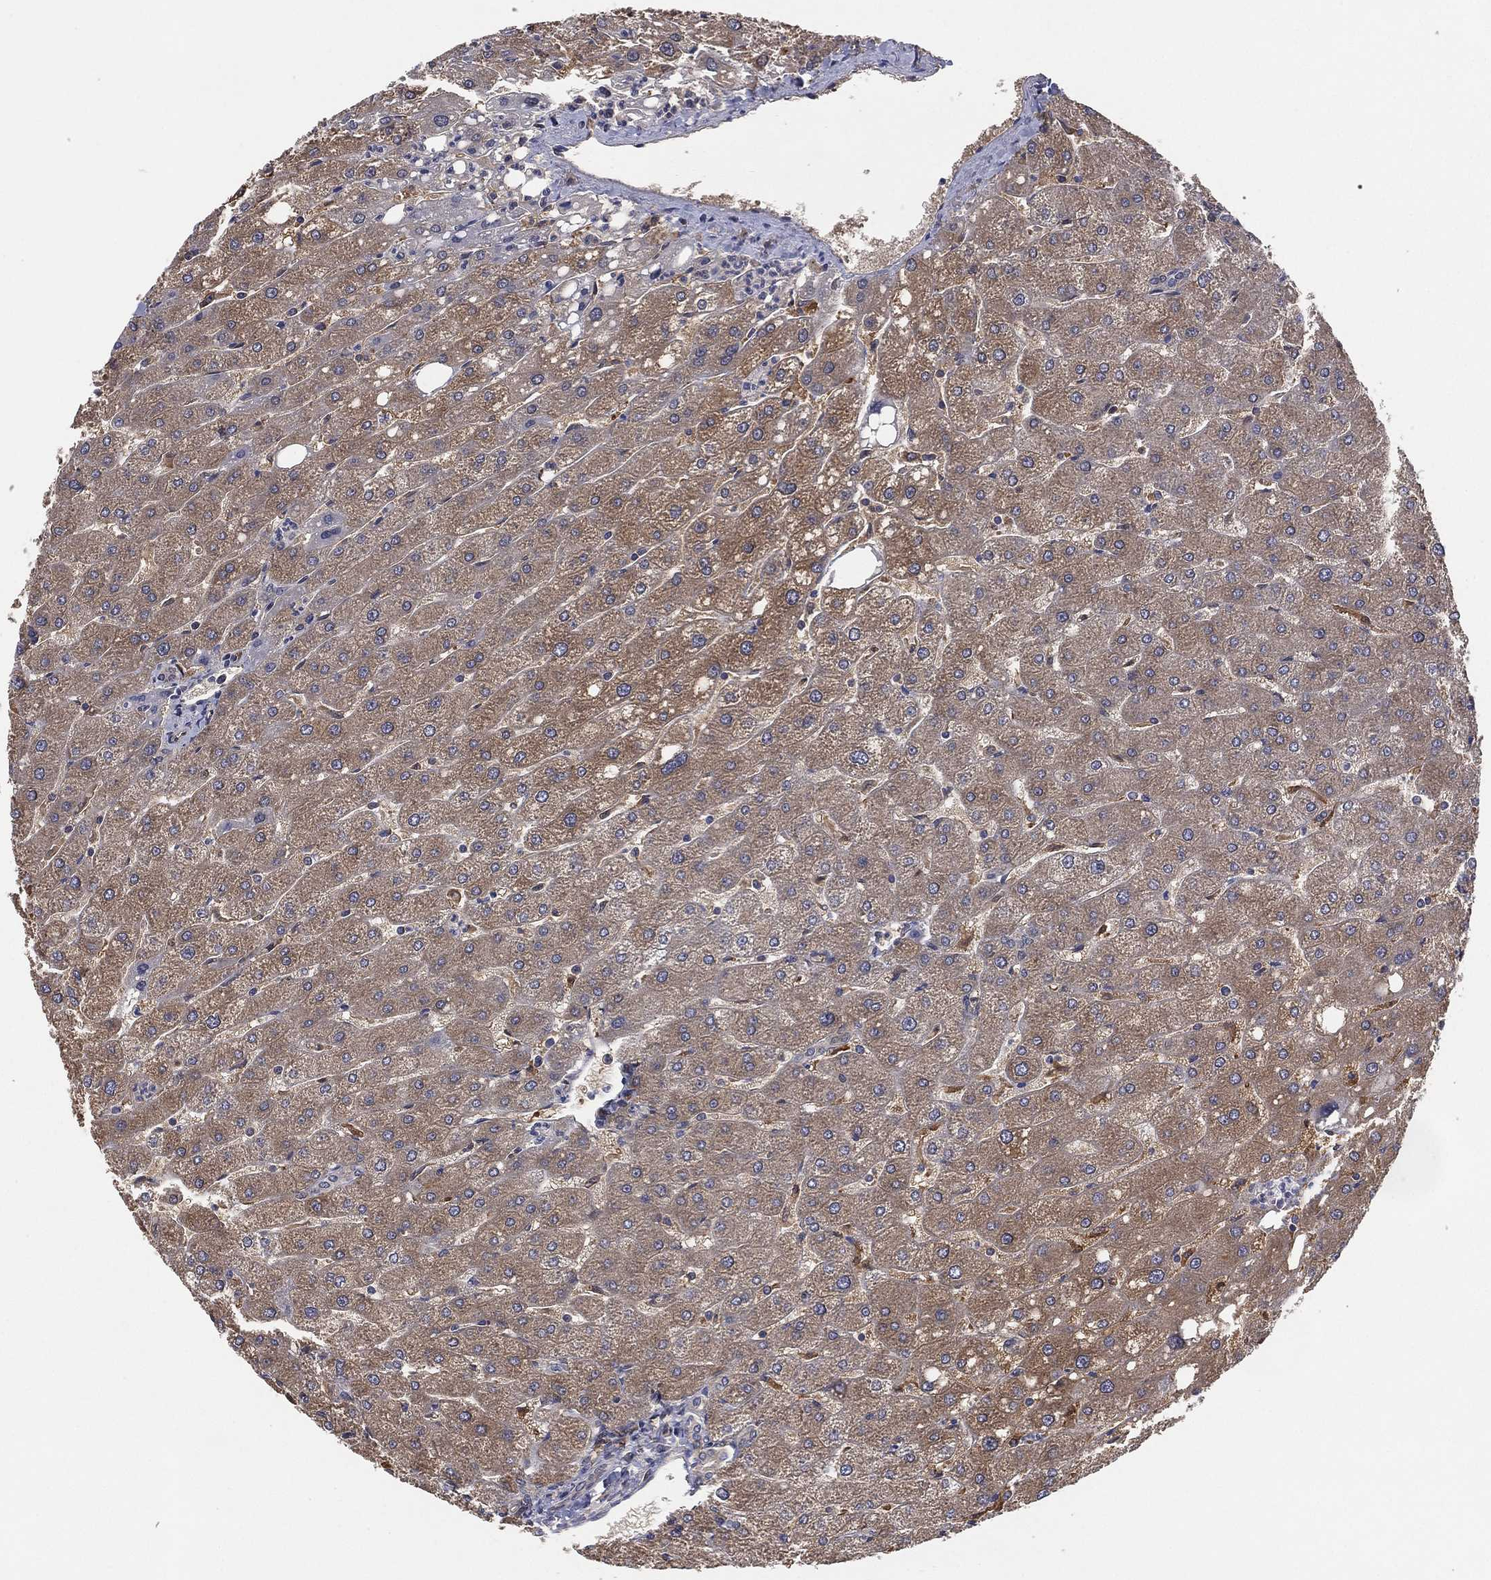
{"staining": {"intensity": "negative", "quantity": "none", "location": "none"}, "tissue": "liver", "cell_type": "Cholangiocytes", "image_type": "normal", "snomed": [{"axis": "morphology", "description": "Normal tissue, NOS"}, {"axis": "topography", "description": "Liver"}], "caption": "Immunohistochemistry of normal liver exhibits no staining in cholangiocytes.", "gene": "PSMG4", "patient": {"sex": "male", "age": 67}}